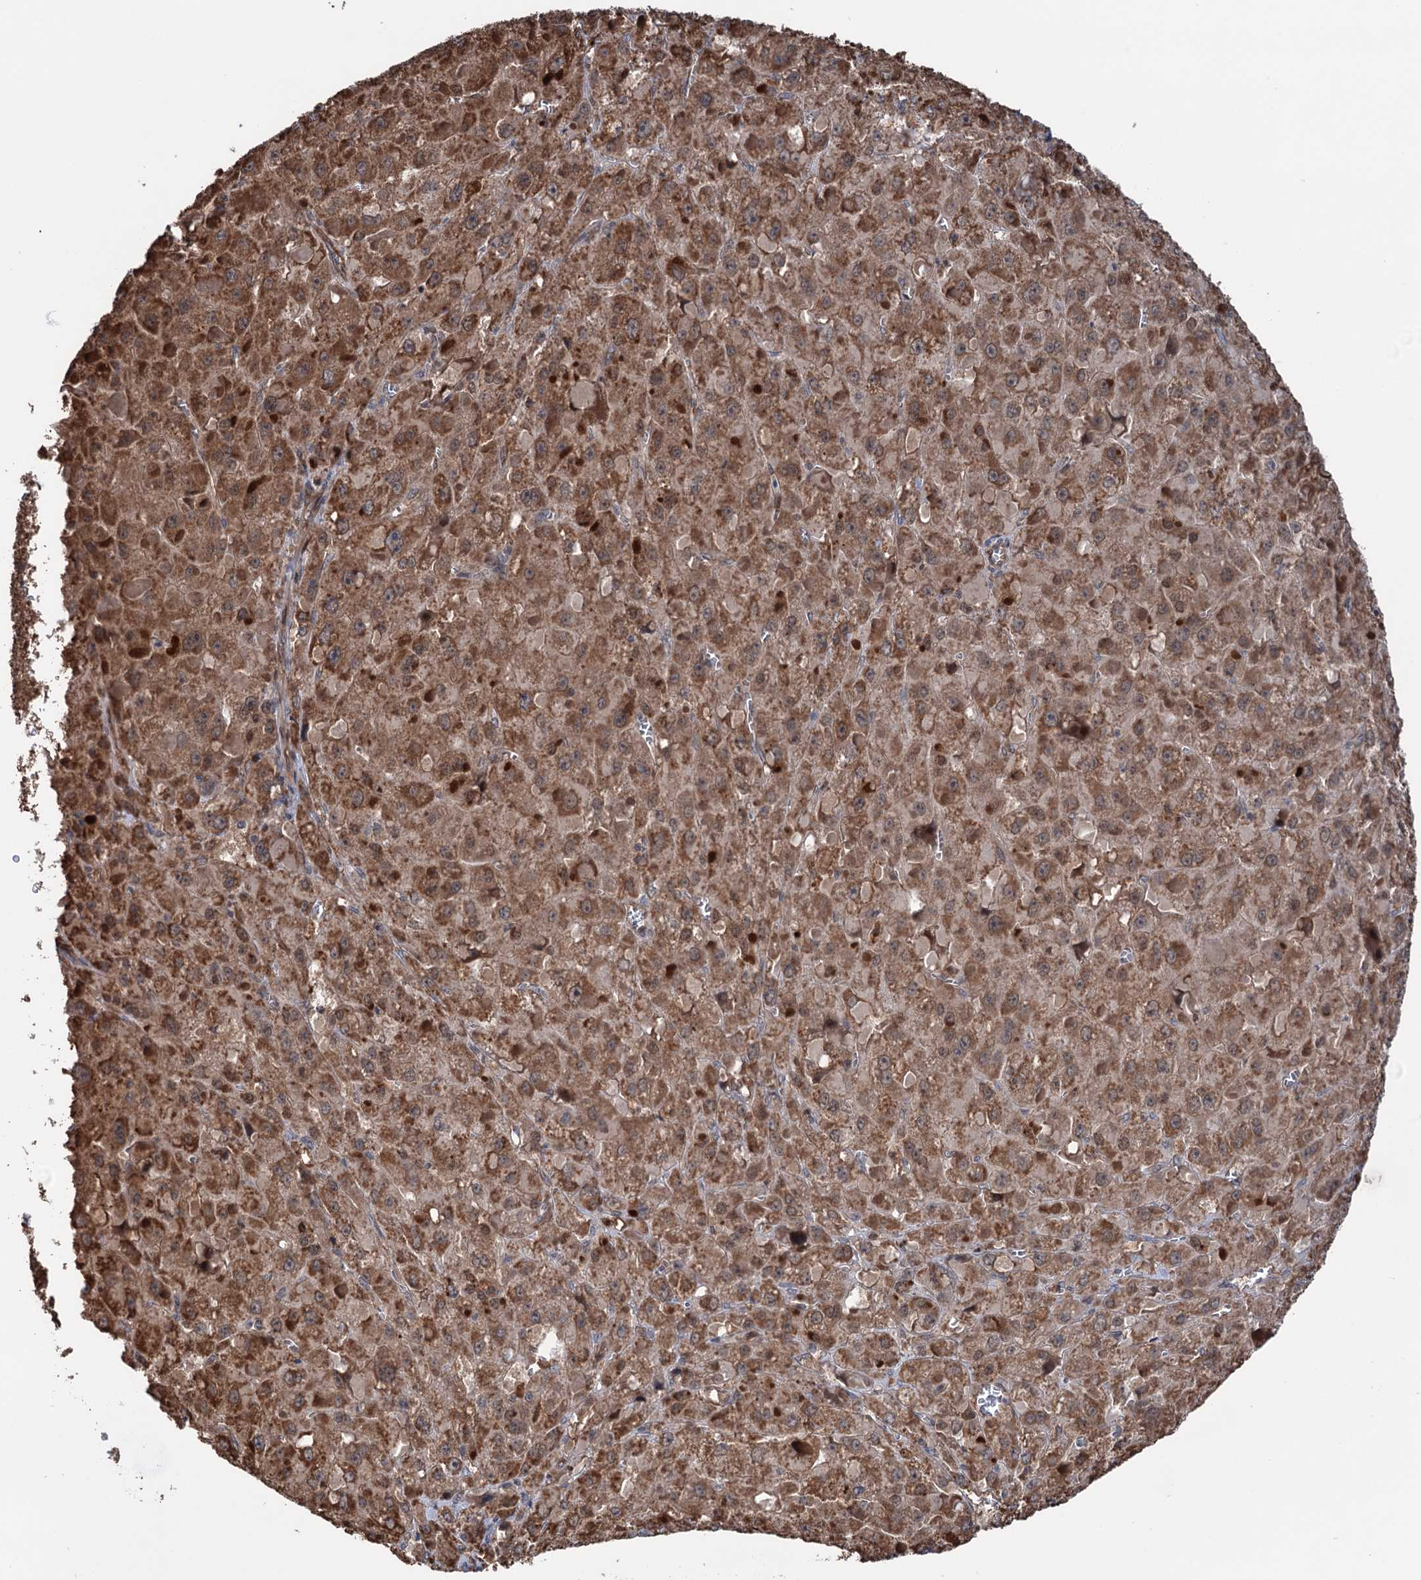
{"staining": {"intensity": "moderate", "quantity": ">75%", "location": "cytoplasmic/membranous,nuclear"}, "tissue": "liver cancer", "cell_type": "Tumor cells", "image_type": "cancer", "snomed": [{"axis": "morphology", "description": "Carcinoma, Hepatocellular, NOS"}, {"axis": "topography", "description": "Liver"}], "caption": "Immunohistochemistry (IHC) of liver hepatocellular carcinoma demonstrates medium levels of moderate cytoplasmic/membranous and nuclear positivity in approximately >75% of tumor cells. The protein of interest is shown in brown color, while the nuclei are stained blue.", "gene": "NCAPD2", "patient": {"sex": "female", "age": 73}}